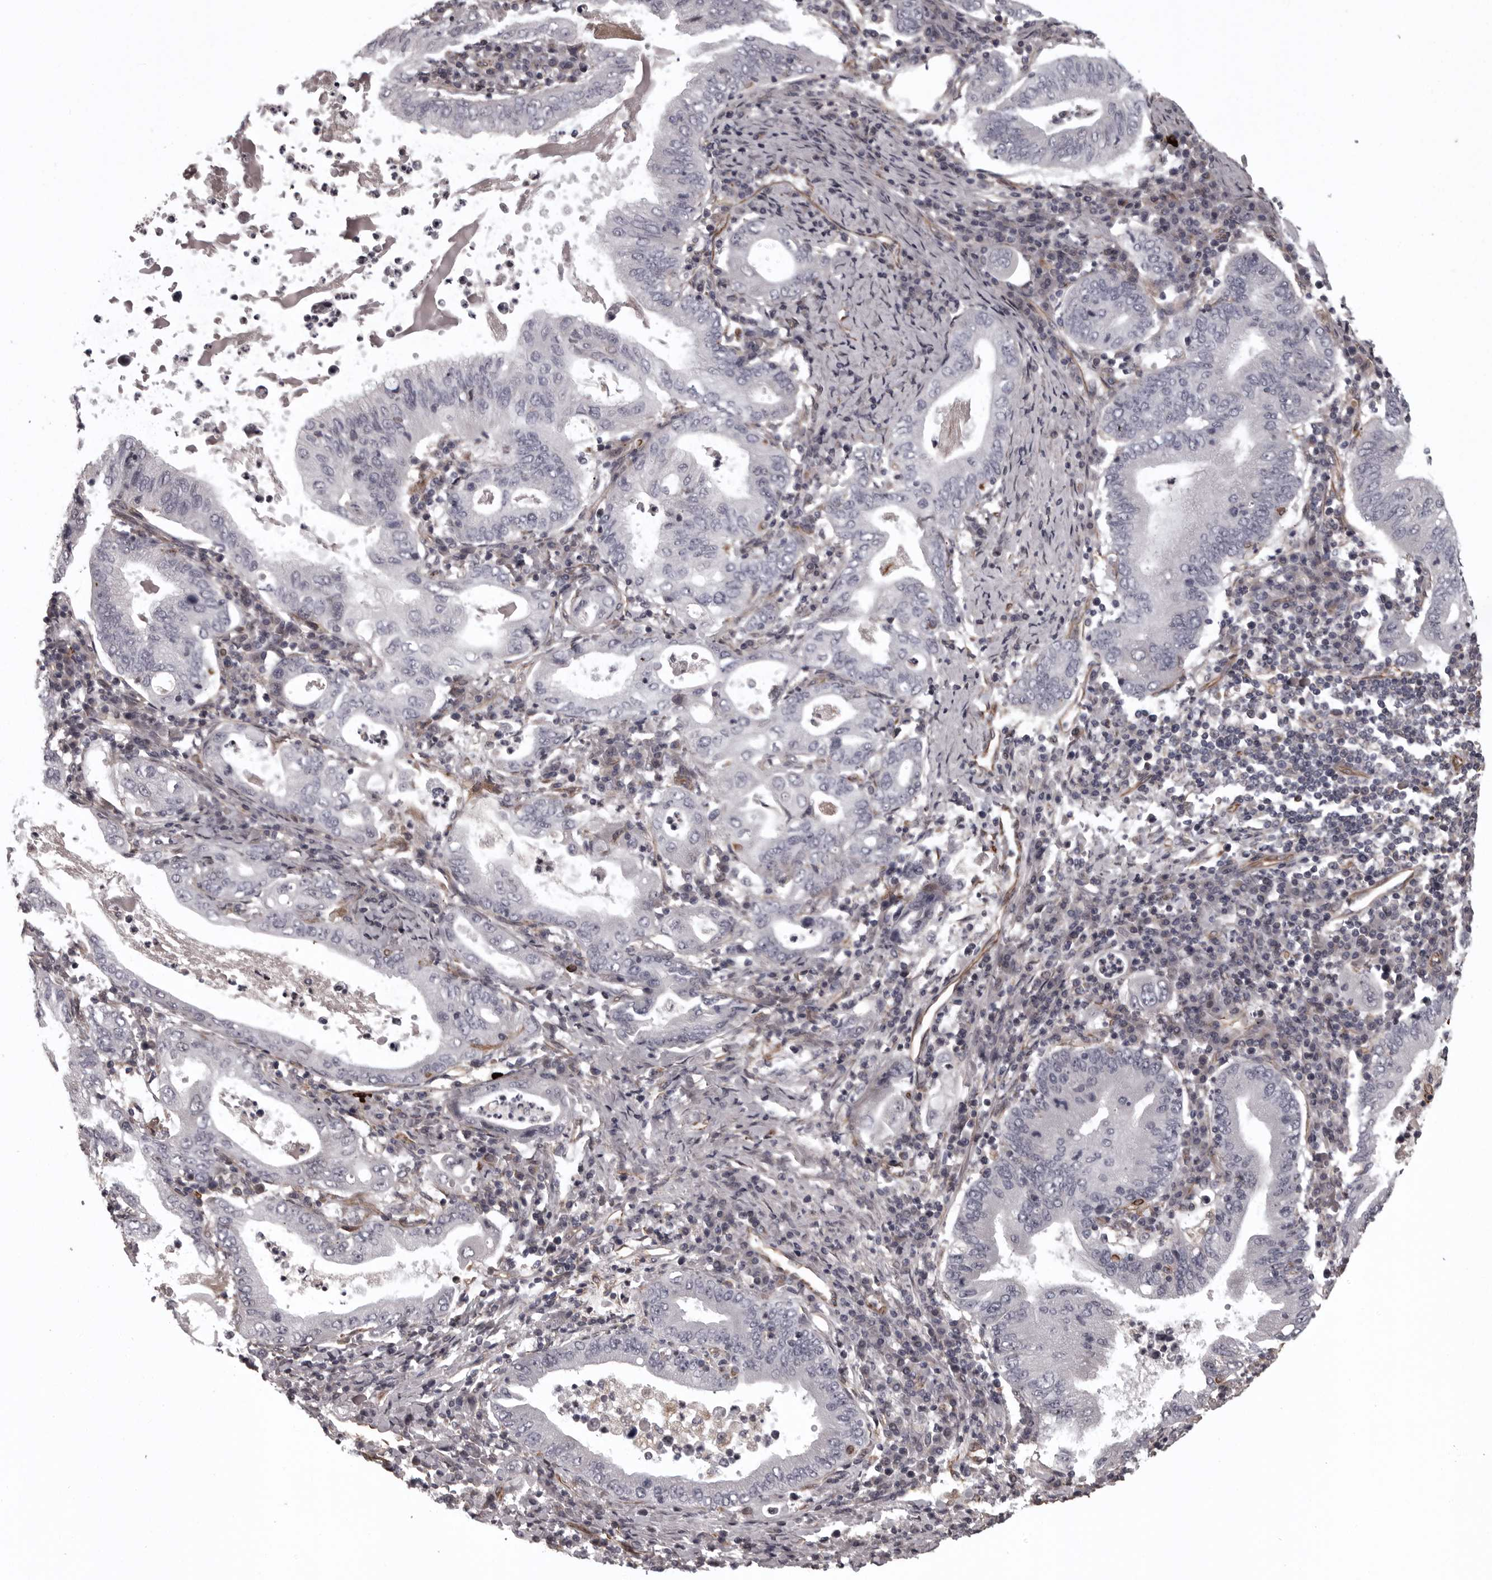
{"staining": {"intensity": "negative", "quantity": "none", "location": "none"}, "tissue": "stomach cancer", "cell_type": "Tumor cells", "image_type": "cancer", "snomed": [{"axis": "morphology", "description": "Normal tissue, NOS"}, {"axis": "morphology", "description": "Adenocarcinoma, NOS"}, {"axis": "topography", "description": "Esophagus"}, {"axis": "topography", "description": "Stomach, upper"}, {"axis": "topography", "description": "Peripheral nerve tissue"}], "caption": "An immunohistochemistry histopathology image of adenocarcinoma (stomach) is shown. There is no staining in tumor cells of adenocarcinoma (stomach).", "gene": "FAAP100", "patient": {"sex": "male", "age": 62}}